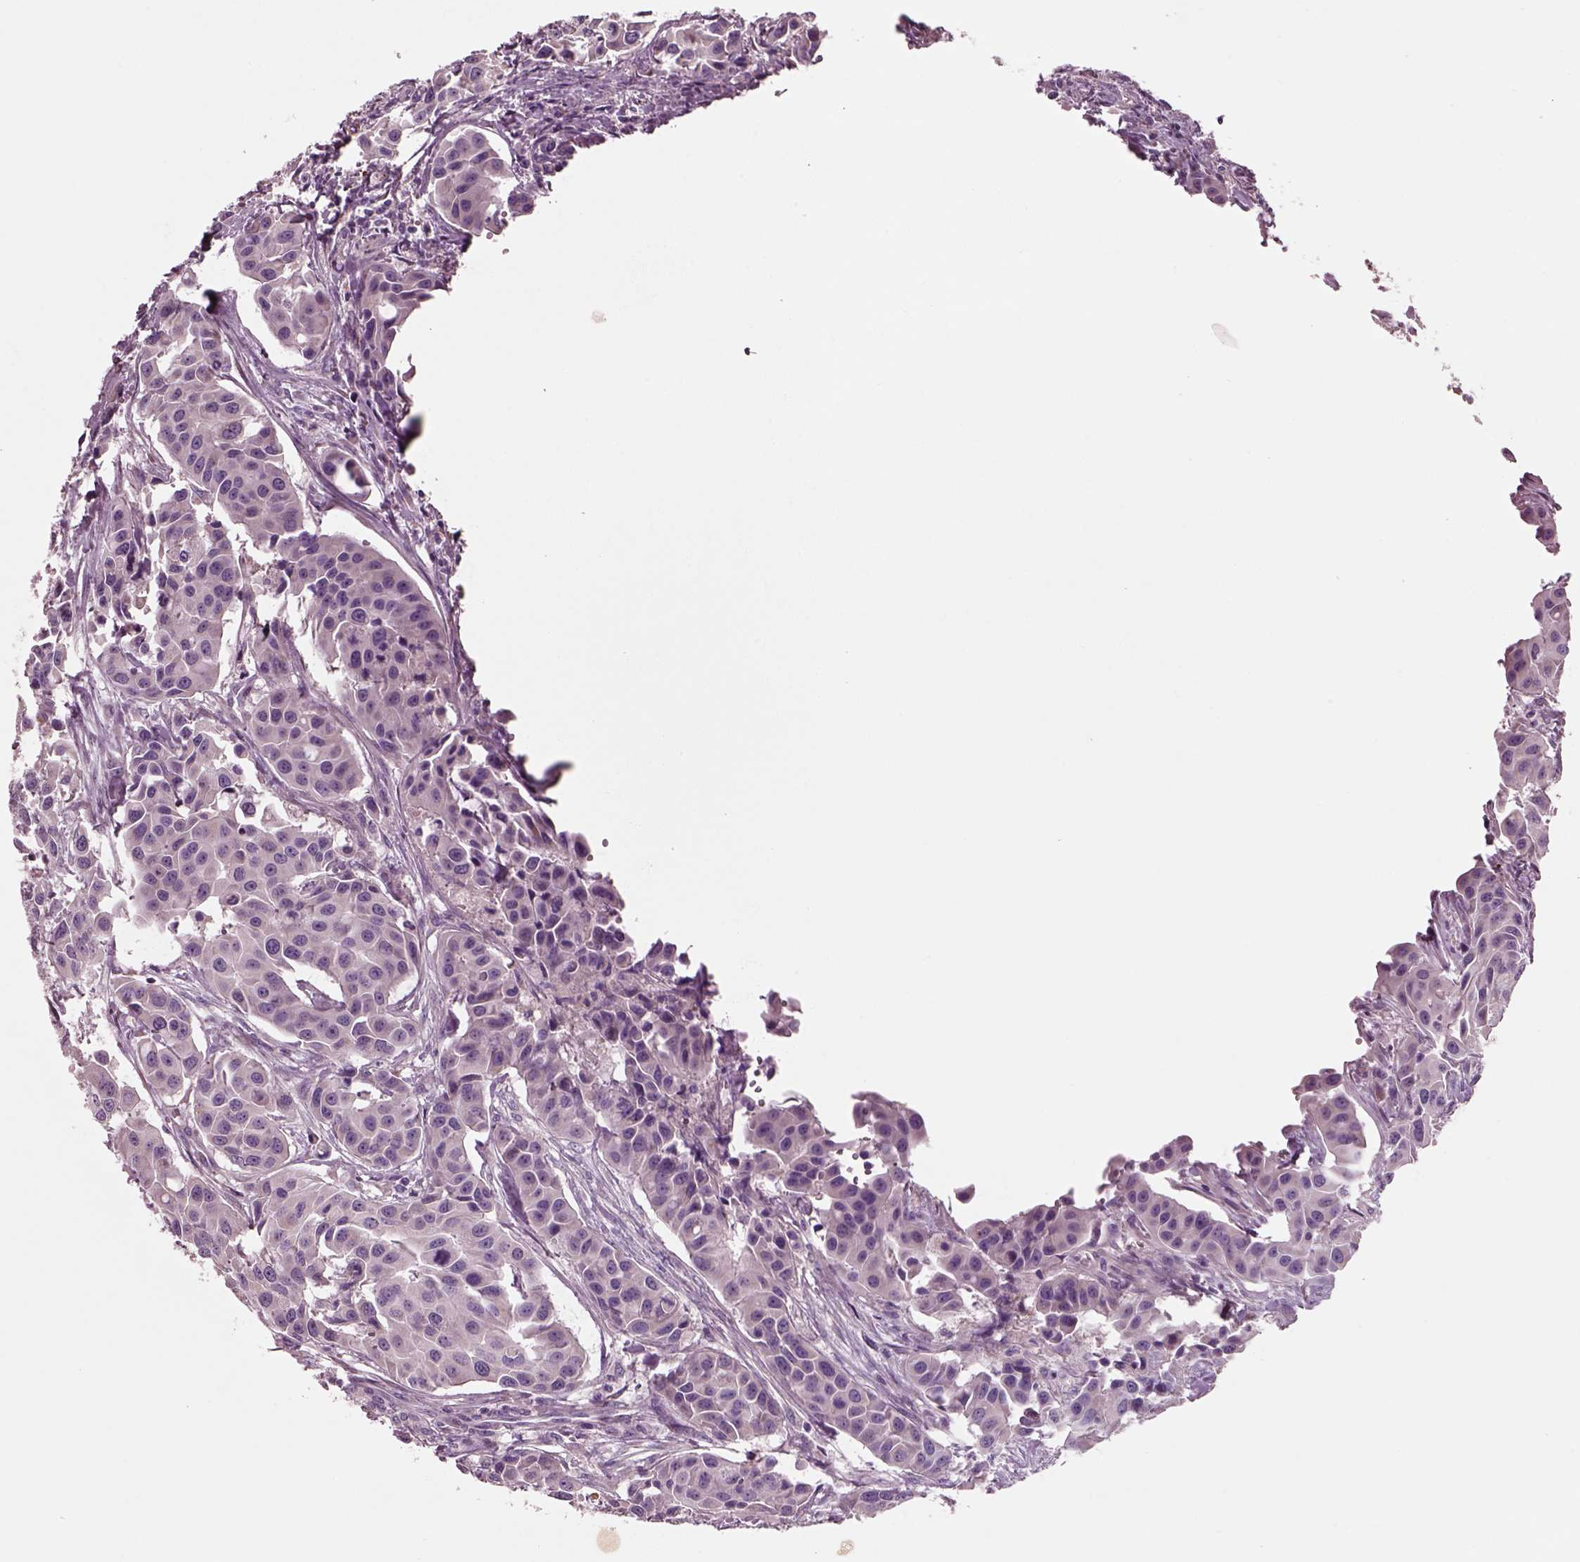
{"staining": {"intensity": "negative", "quantity": "none", "location": "none"}, "tissue": "head and neck cancer", "cell_type": "Tumor cells", "image_type": "cancer", "snomed": [{"axis": "morphology", "description": "Adenocarcinoma, NOS"}, {"axis": "topography", "description": "Head-Neck"}], "caption": "Tumor cells show no significant protein positivity in head and neck adenocarcinoma.", "gene": "PLPP7", "patient": {"sex": "male", "age": 76}}